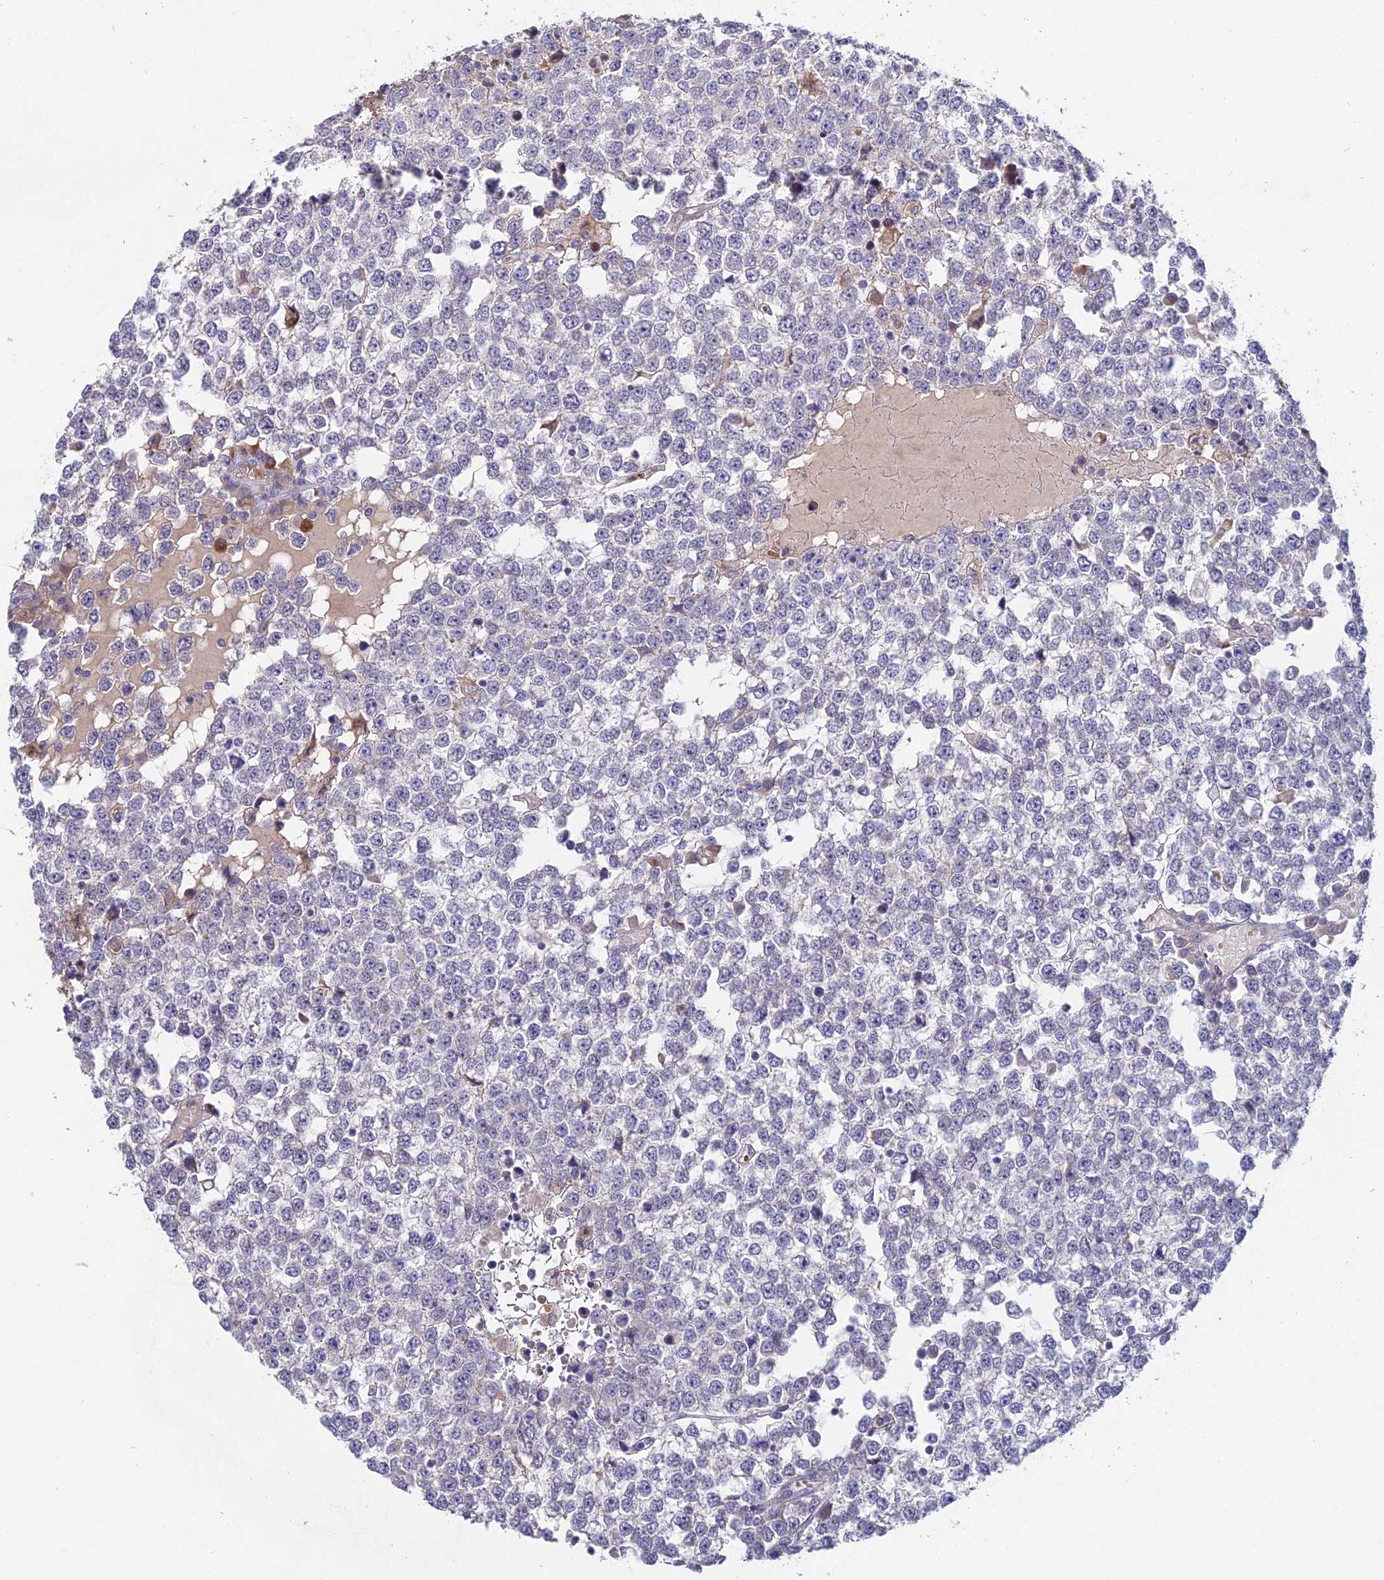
{"staining": {"intensity": "negative", "quantity": "none", "location": "none"}, "tissue": "testis cancer", "cell_type": "Tumor cells", "image_type": "cancer", "snomed": [{"axis": "morphology", "description": "Seminoma, NOS"}, {"axis": "topography", "description": "Testis"}], "caption": "IHC photomicrograph of testis cancer (seminoma) stained for a protein (brown), which displays no expression in tumor cells.", "gene": "WDR43", "patient": {"sex": "male", "age": 65}}